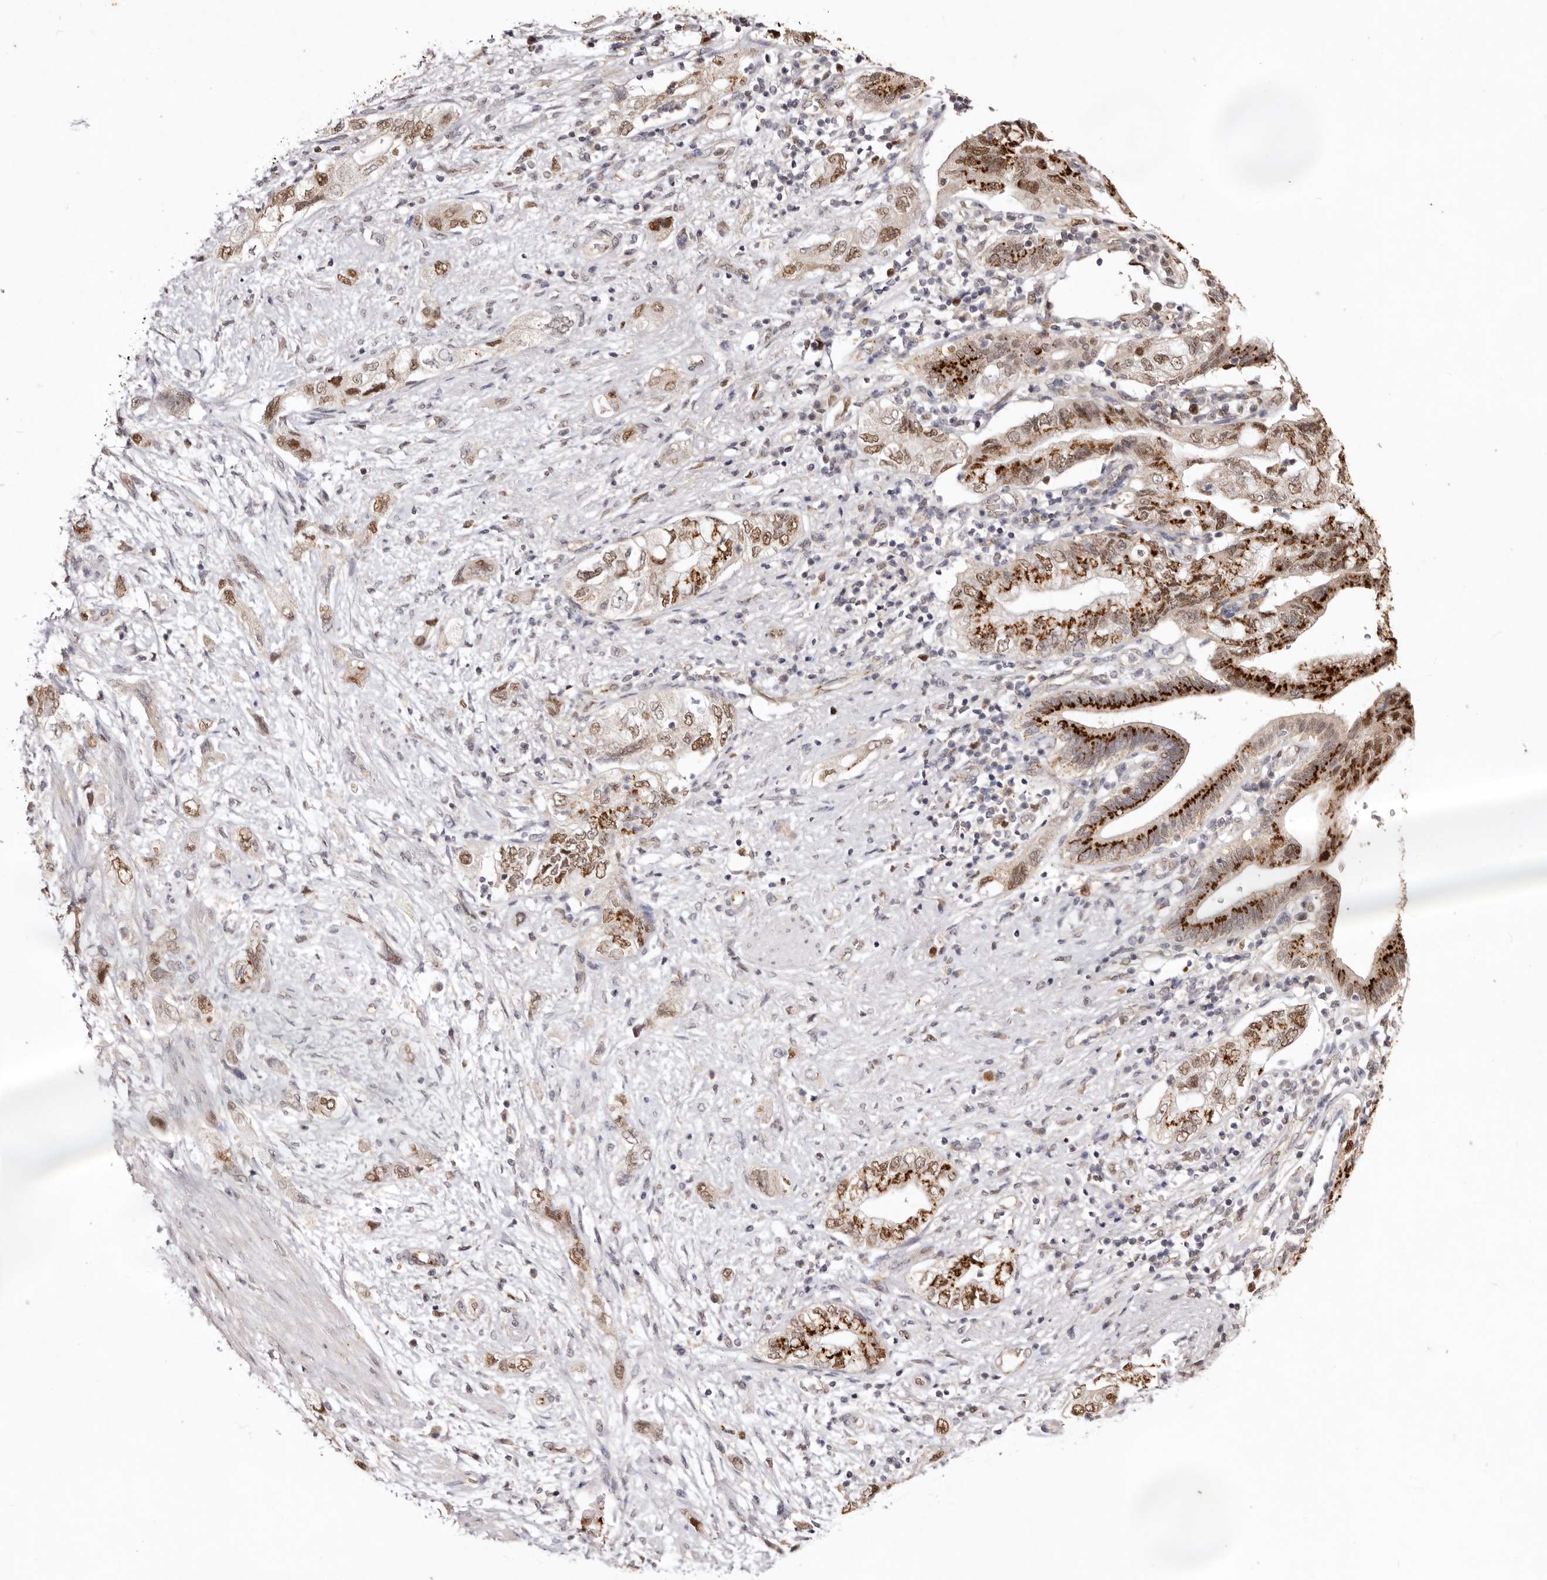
{"staining": {"intensity": "strong", "quantity": ">75%", "location": "cytoplasmic/membranous,nuclear"}, "tissue": "pancreatic cancer", "cell_type": "Tumor cells", "image_type": "cancer", "snomed": [{"axis": "morphology", "description": "Adenocarcinoma, NOS"}, {"axis": "topography", "description": "Pancreas"}], "caption": "Immunohistochemical staining of pancreatic cancer (adenocarcinoma) displays high levels of strong cytoplasmic/membranous and nuclear expression in approximately >75% of tumor cells.", "gene": "NOTCH1", "patient": {"sex": "female", "age": 73}}